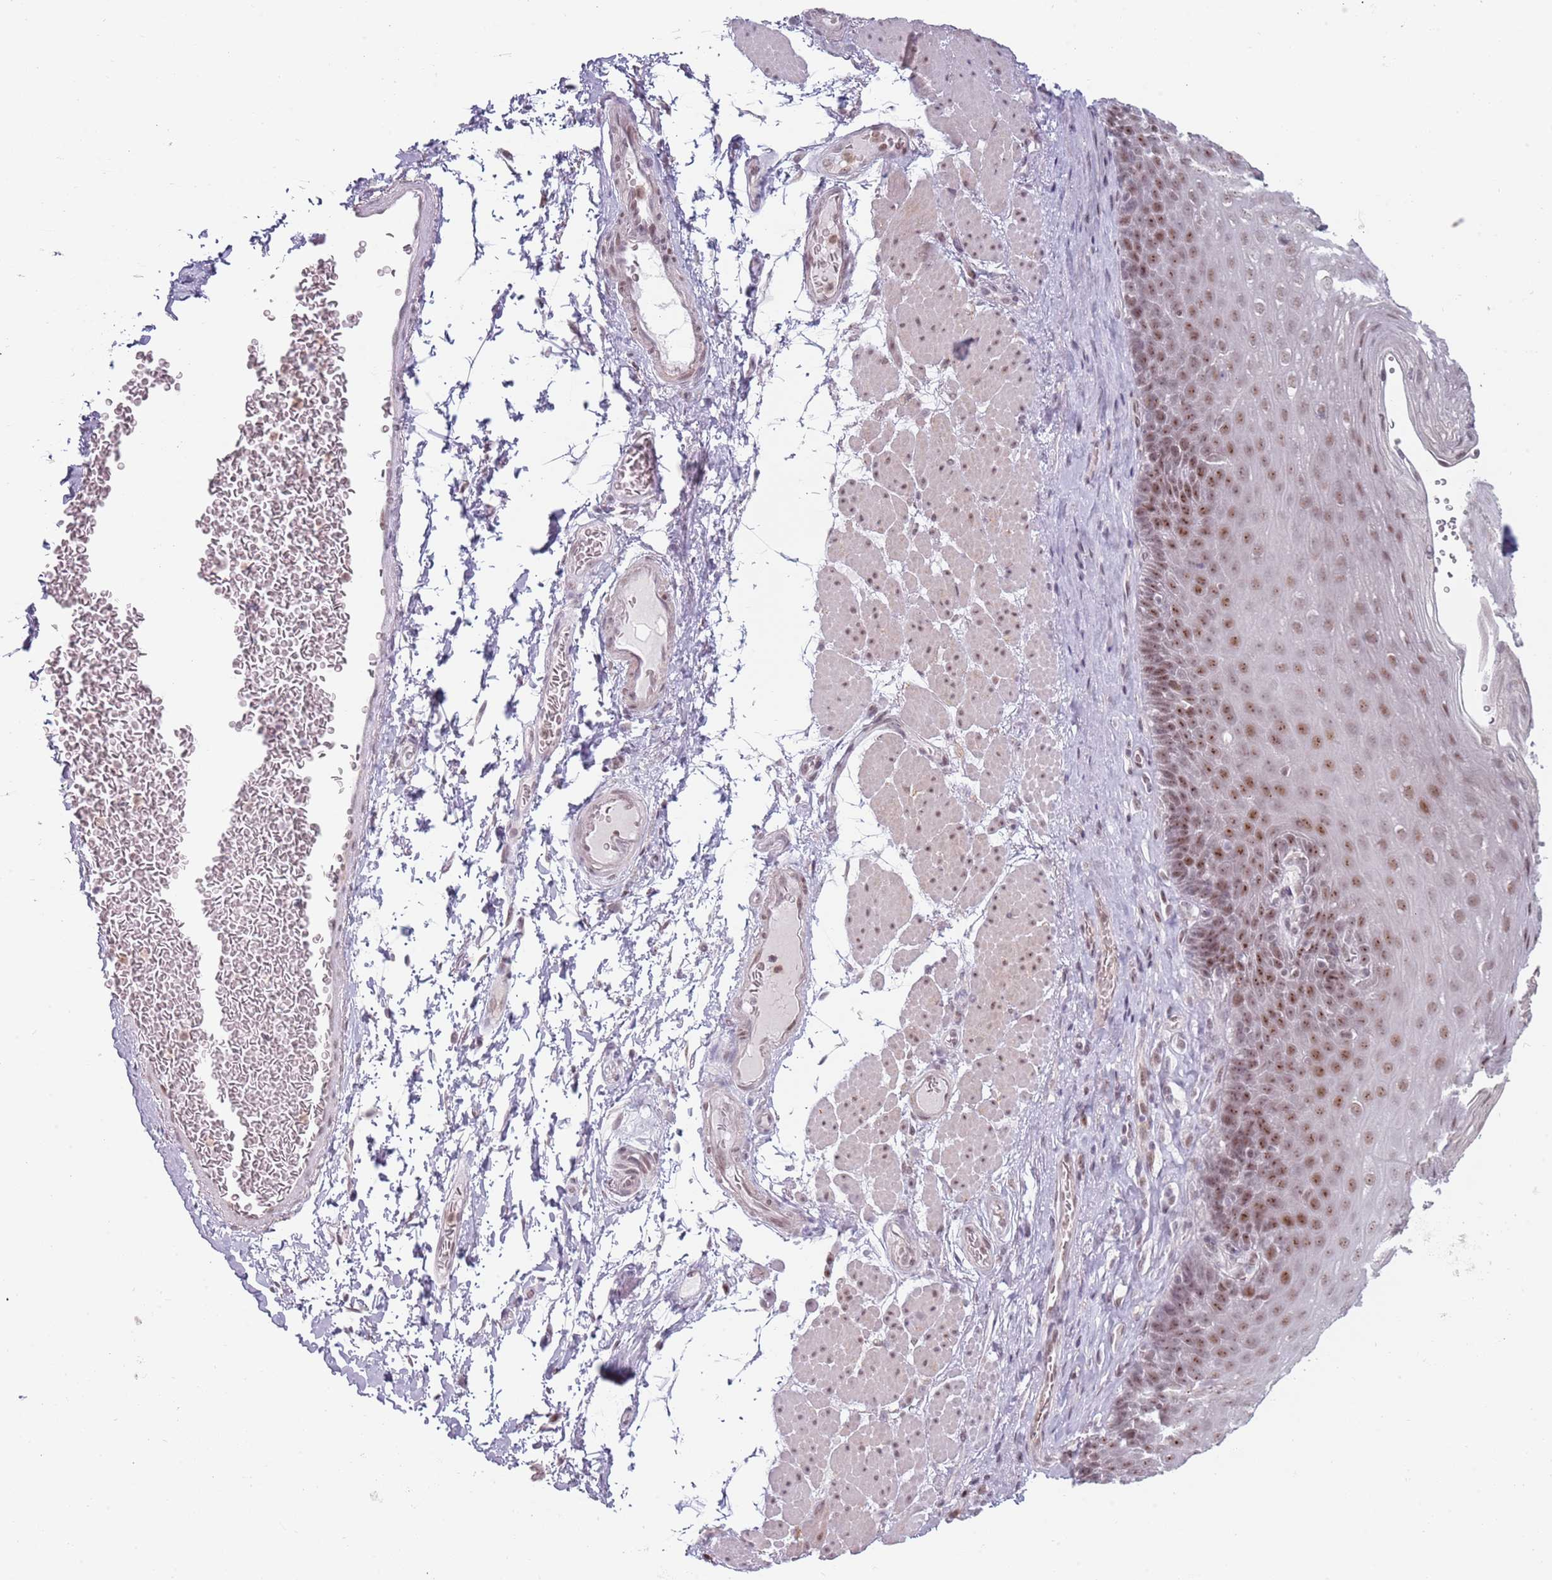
{"staining": {"intensity": "moderate", "quantity": ">75%", "location": "nuclear"}, "tissue": "esophagus", "cell_type": "Squamous epithelial cells", "image_type": "normal", "snomed": [{"axis": "morphology", "description": "Normal tissue, NOS"}, {"axis": "topography", "description": "Esophagus"}], "caption": "Benign esophagus demonstrates moderate nuclear expression in approximately >75% of squamous epithelial cells Ihc stains the protein in brown and the nuclei are stained blue..", "gene": "REXO4", "patient": {"sex": "female", "age": 66}}